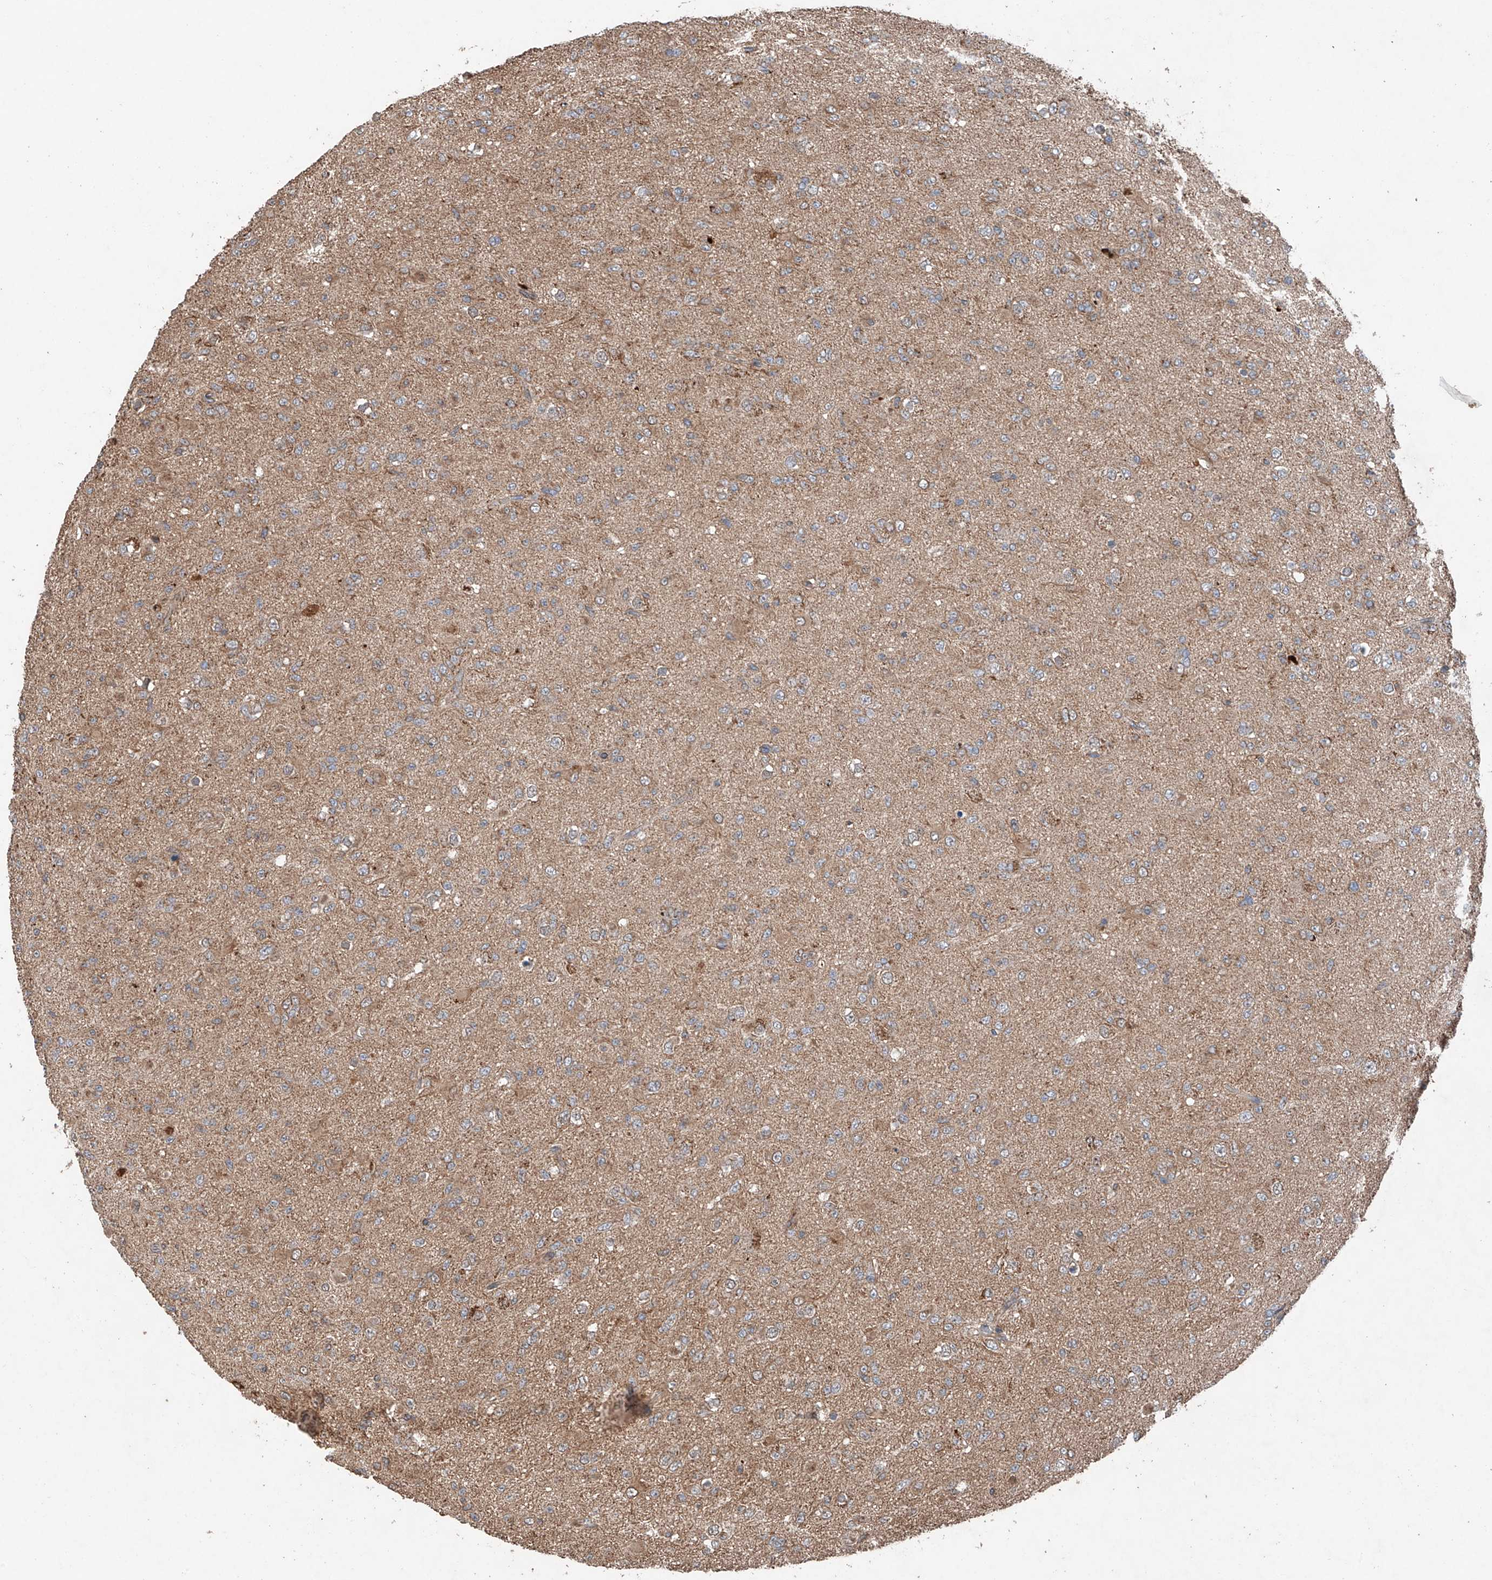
{"staining": {"intensity": "weak", "quantity": ">75%", "location": "cytoplasmic/membranous"}, "tissue": "glioma", "cell_type": "Tumor cells", "image_type": "cancer", "snomed": [{"axis": "morphology", "description": "Glioma, malignant, Low grade"}, {"axis": "topography", "description": "Brain"}], "caption": "DAB immunohistochemical staining of human low-grade glioma (malignant) displays weak cytoplasmic/membranous protein positivity in about >75% of tumor cells.", "gene": "AP4B1", "patient": {"sex": "male", "age": 65}}